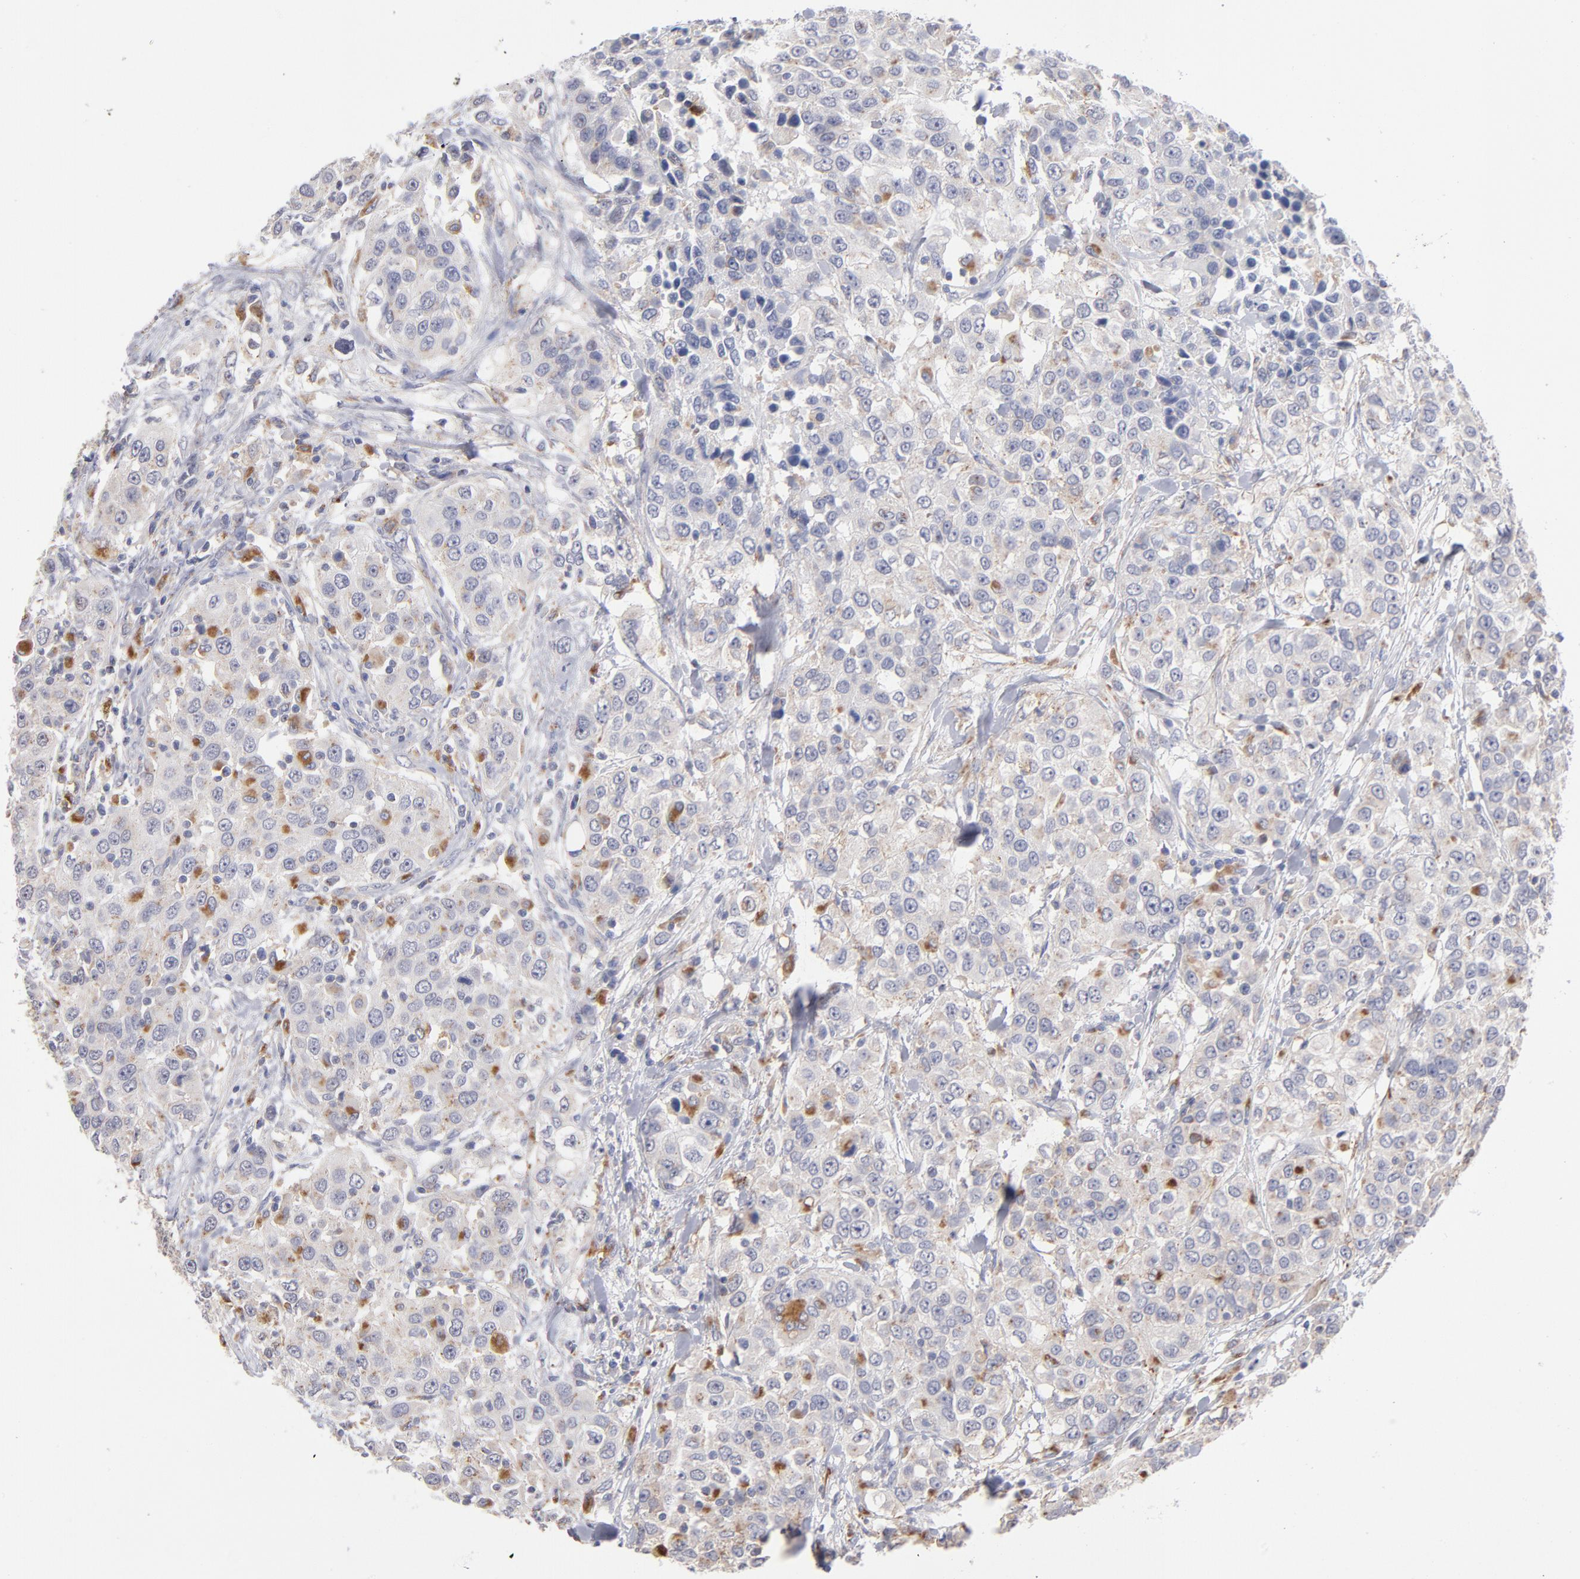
{"staining": {"intensity": "weak", "quantity": "25%-75%", "location": "cytoplasmic/membranous"}, "tissue": "urothelial cancer", "cell_type": "Tumor cells", "image_type": "cancer", "snomed": [{"axis": "morphology", "description": "Urothelial carcinoma, High grade"}, {"axis": "topography", "description": "Urinary bladder"}], "caption": "A high-resolution image shows IHC staining of urothelial carcinoma (high-grade), which displays weak cytoplasmic/membranous expression in about 25%-75% of tumor cells. The staining was performed using DAB to visualize the protein expression in brown, while the nuclei were stained in blue with hematoxylin (Magnification: 20x).", "gene": "RRAGB", "patient": {"sex": "female", "age": 80}}